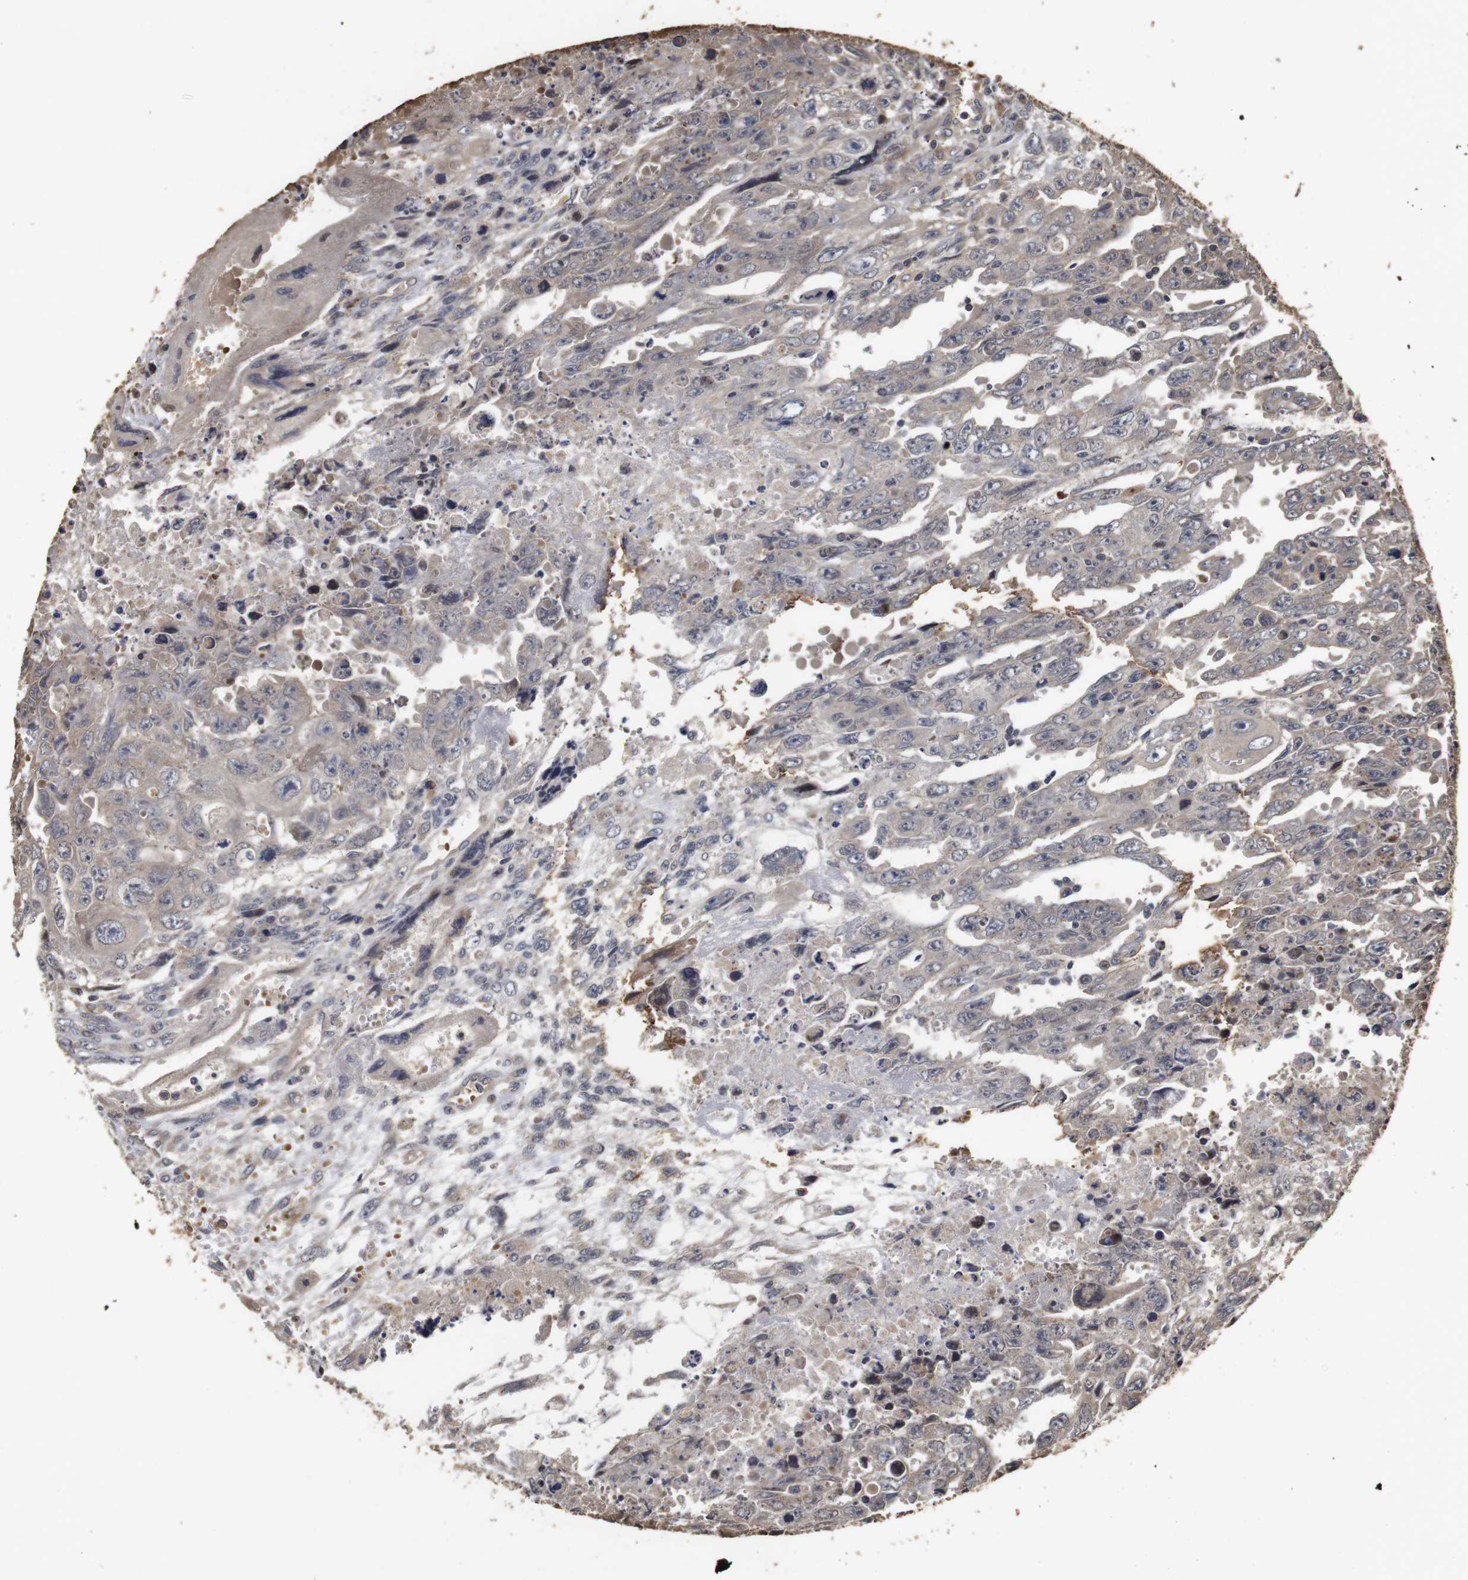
{"staining": {"intensity": "weak", "quantity": "<25%", "location": "cytoplasmic/membranous"}, "tissue": "testis cancer", "cell_type": "Tumor cells", "image_type": "cancer", "snomed": [{"axis": "morphology", "description": "Carcinoma, Embryonal, NOS"}, {"axis": "topography", "description": "Testis"}], "caption": "Histopathology image shows no protein staining in tumor cells of testis cancer tissue.", "gene": "PTPN14", "patient": {"sex": "male", "age": 28}}